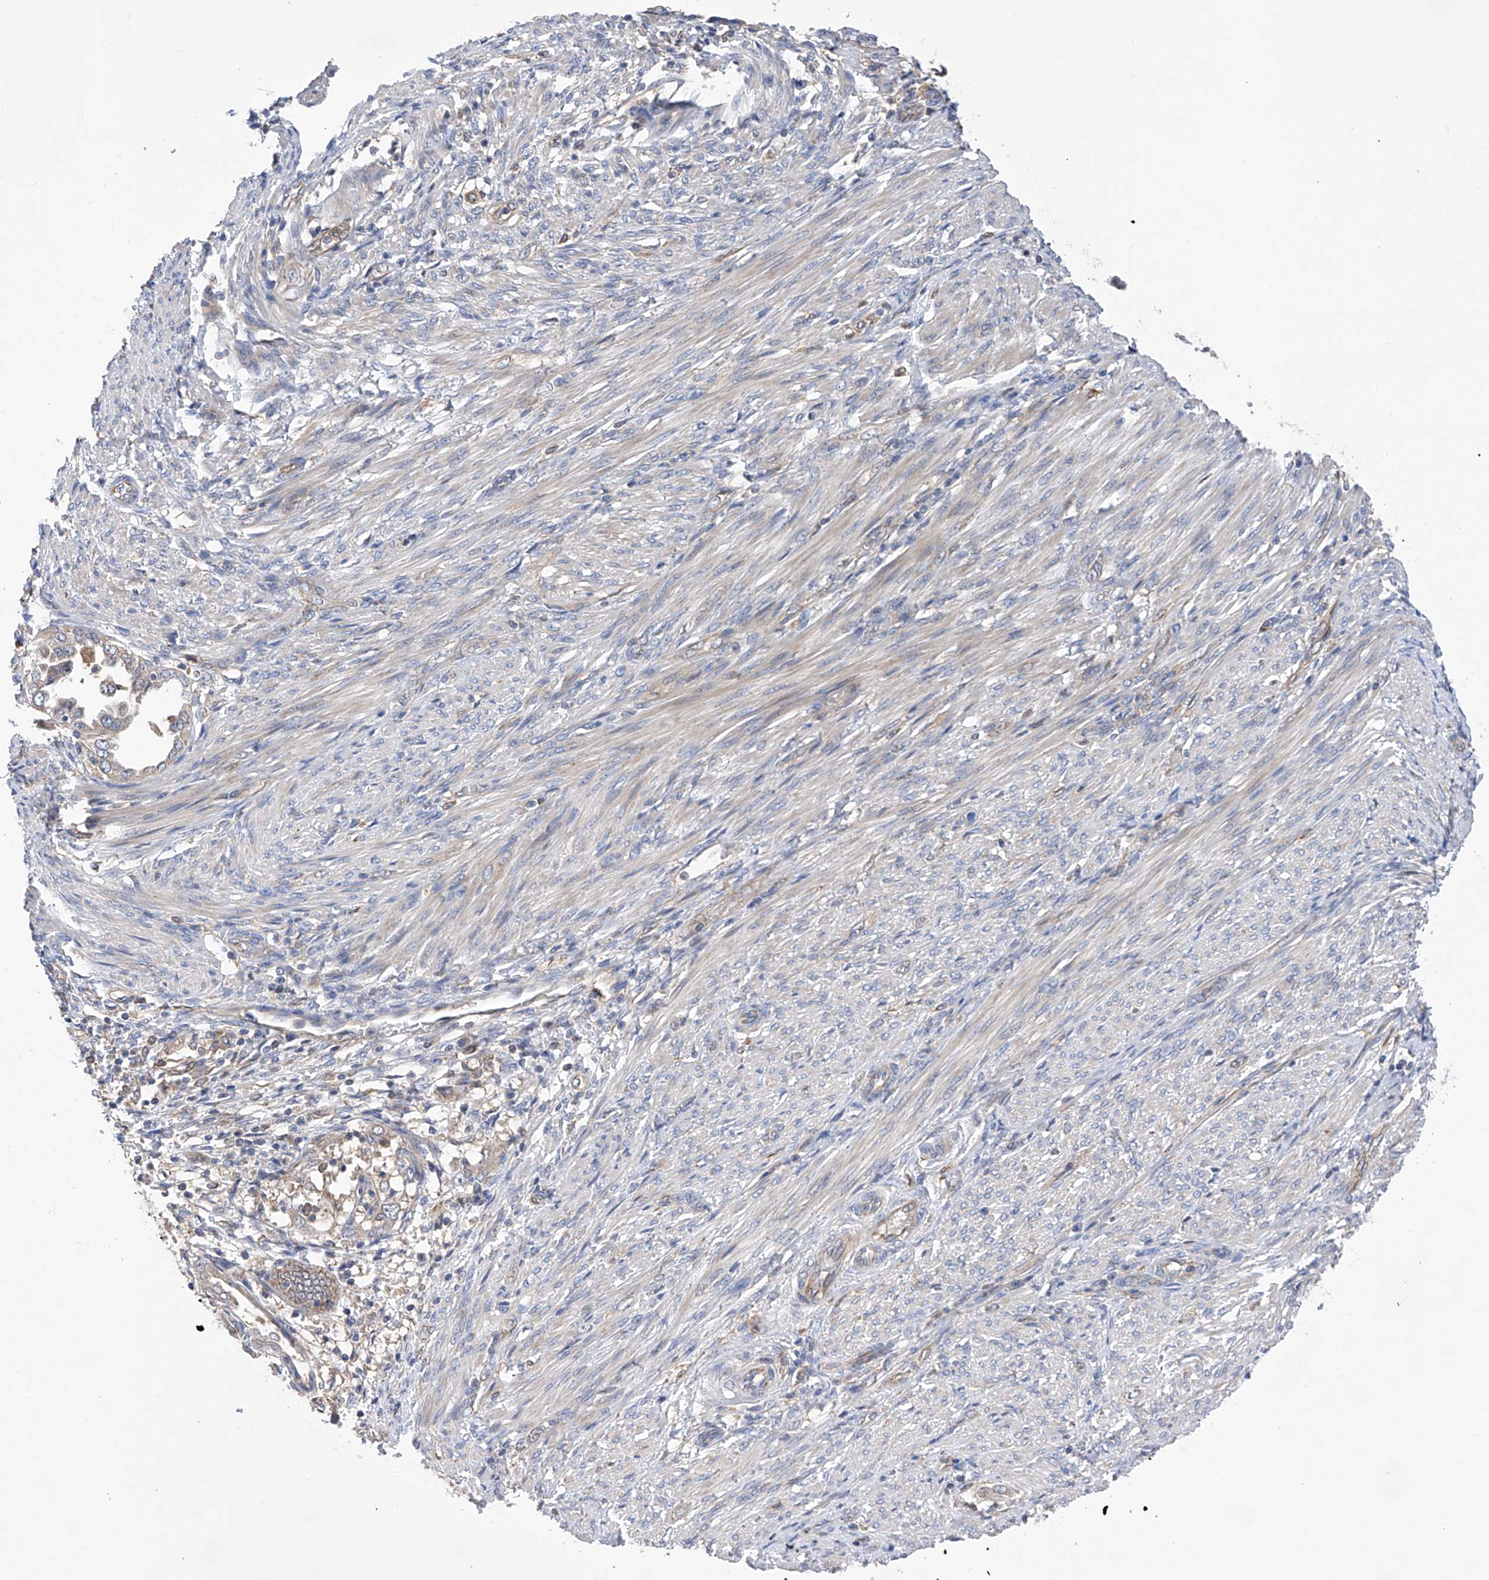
{"staining": {"intensity": "moderate", "quantity": "25%-75%", "location": "cytoplasmic/membranous"}, "tissue": "endometrial cancer", "cell_type": "Tumor cells", "image_type": "cancer", "snomed": [{"axis": "morphology", "description": "Adenocarcinoma, NOS"}, {"axis": "topography", "description": "Endometrium"}], "caption": "About 25%-75% of tumor cells in human endometrial adenocarcinoma demonstrate moderate cytoplasmic/membranous protein staining as visualized by brown immunohistochemical staining.", "gene": "SPATA20", "patient": {"sex": "female", "age": 85}}